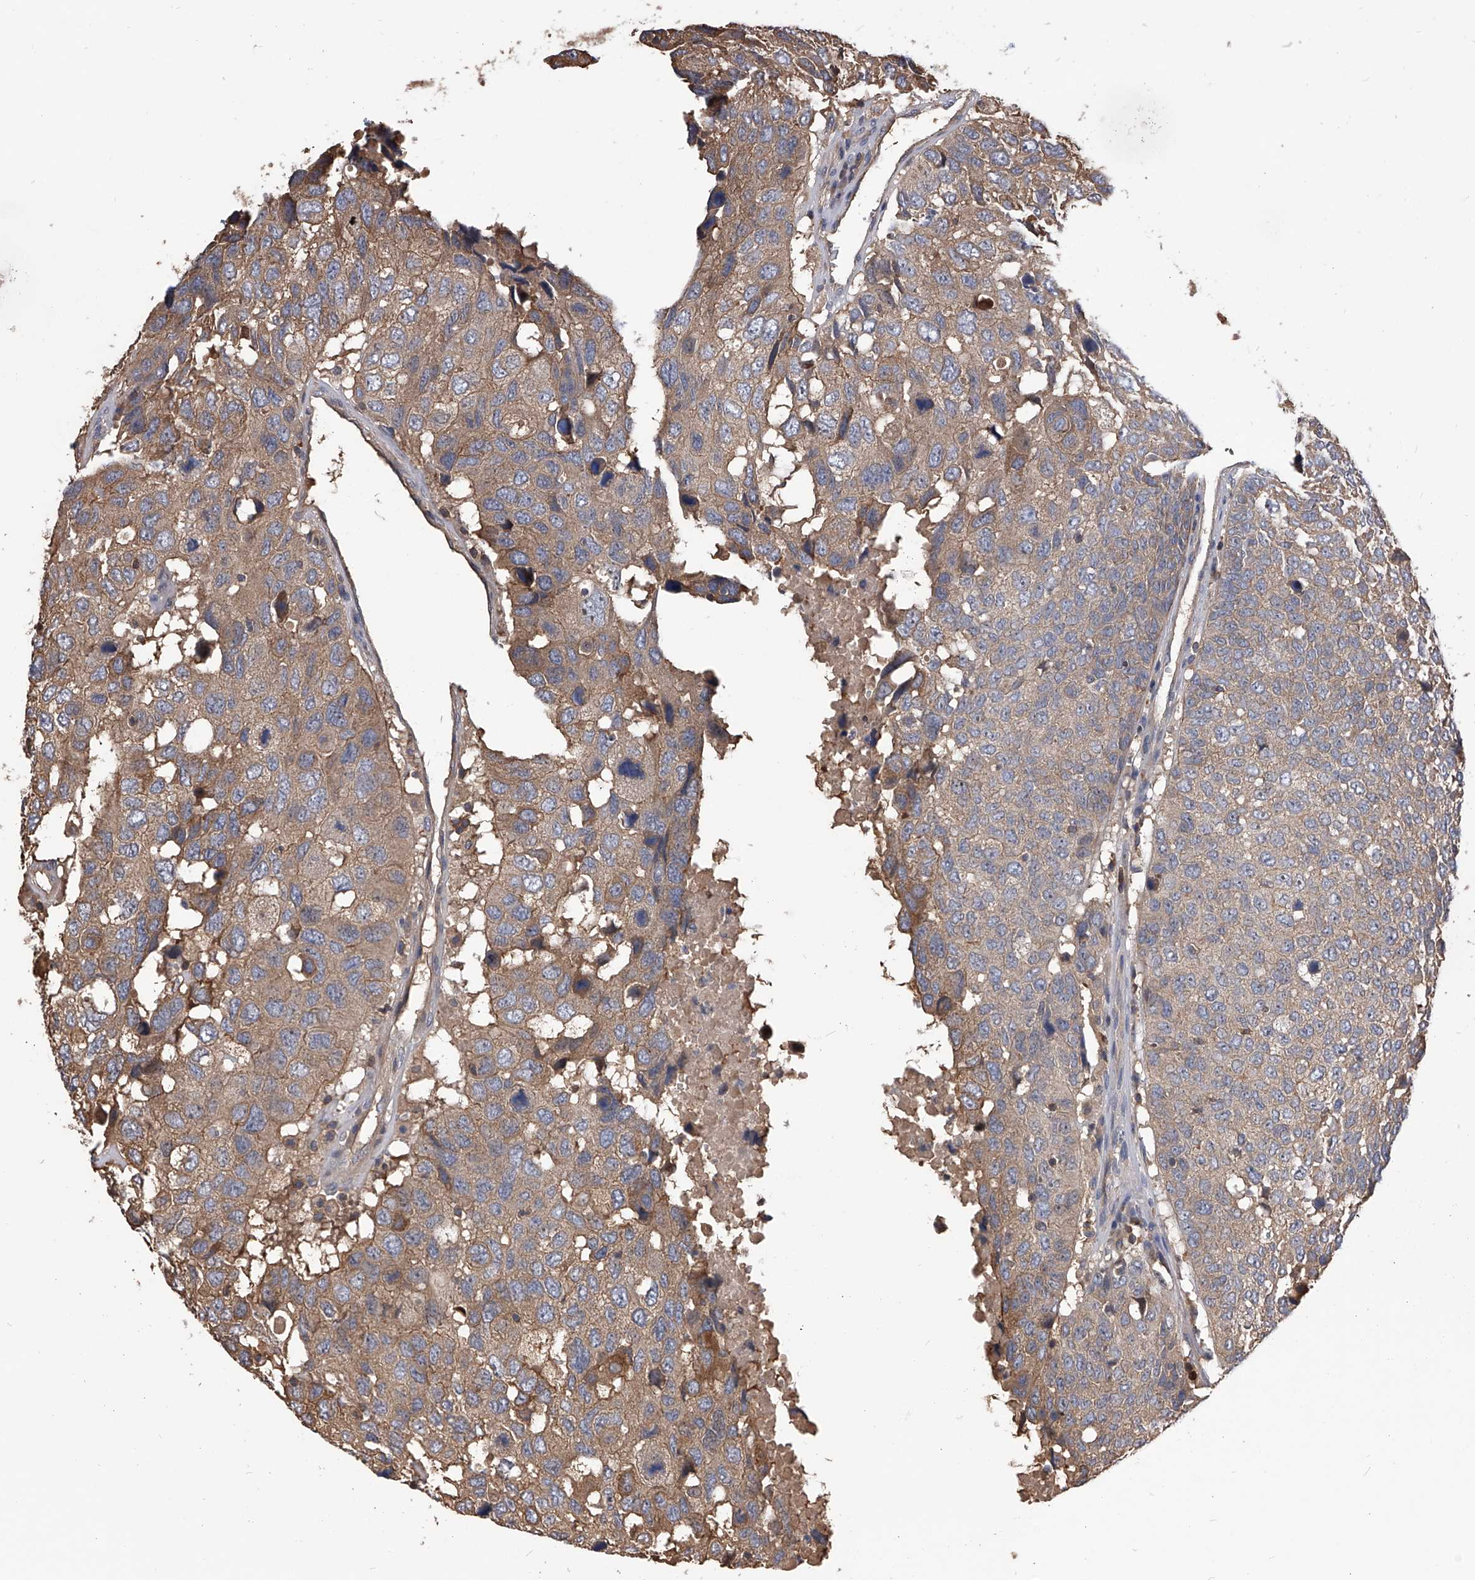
{"staining": {"intensity": "moderate", "quantity": ">75%", "location": "cytoplasmic/membranous"}, "tissue": "head and neck cancer", "cell_type": "Tumor cells", "image_type": "cancer", "snomed": [{"axis": "morphology", "description": "Squamous cell carcinoma, NOS"}, {"axis": "topography", "description": "Head-Neck"}], "caption": "Head and neck cancer (squamous cell carcinoma) was stained to show a protein in brown. There is medium levels of moderate cytoplasmic/membranous expression in about >75% of tumor cells. (Brightfield microscopy of DAB IHC at high magnification).", "gene": "CUL7", "patient": {"sex": "male", "age": 66}}